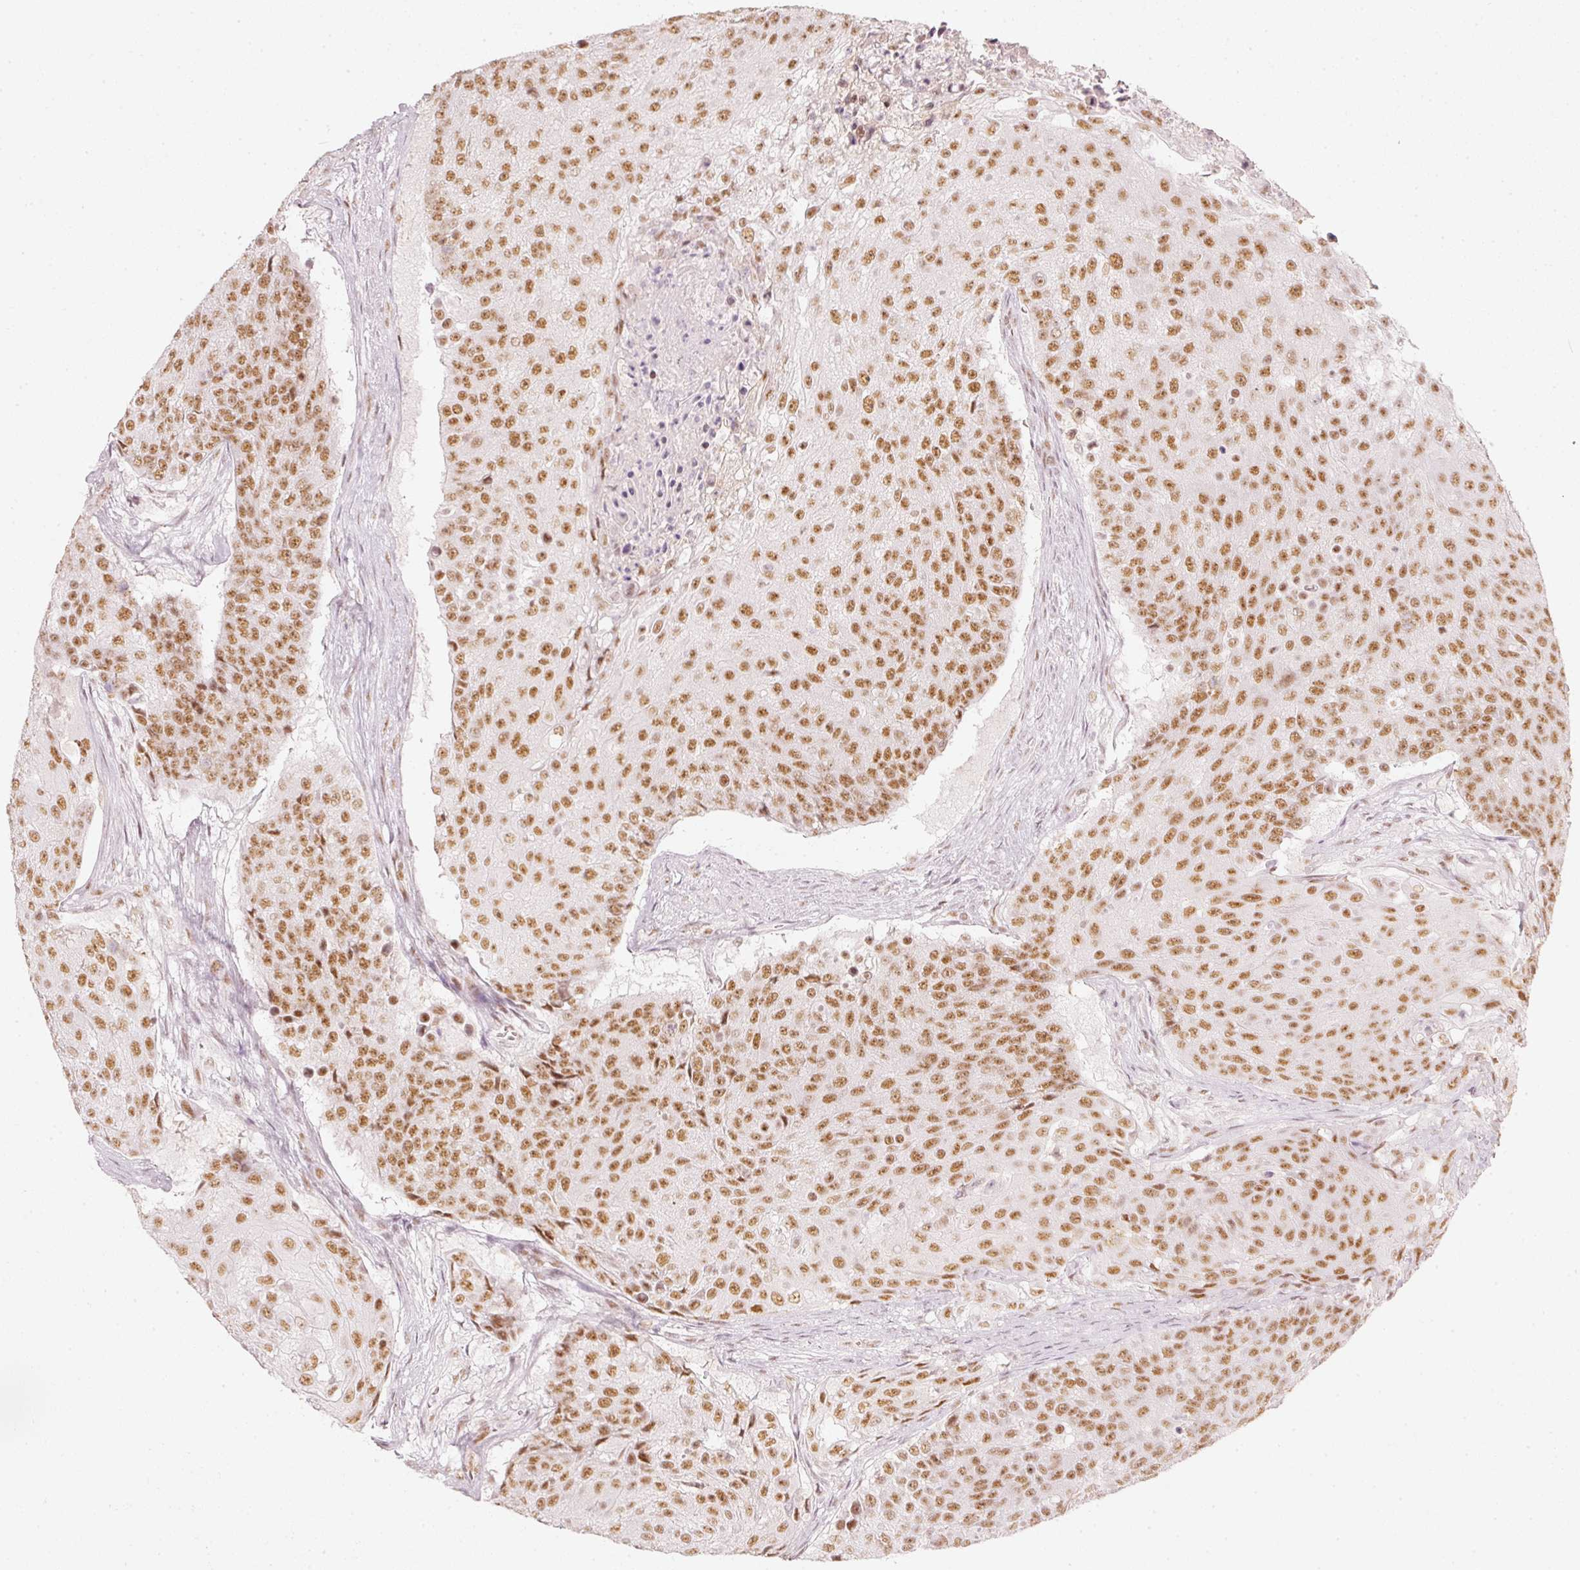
{"staining": {"intensity": "moderate", "quantity": ">75%", "location": "nuclear"}, "tissue": "urothelial cancer", "cell_type": "Tumor cells", "image_type": "cancer", "snomed": [{"axis": "morphology", "description": "Urothelial carcinoma, High grade"}, {"axis": "topography", "description": "Urinary bladder"}], "caption": "IHC micrograph of neoplastic tissue: human high-grade urothelial carcinoma stained using immunohistochemistry shows medium levels of moderate protein expression localized specifically in the nuclear of tumor cells, appearing as a nuclear brown color.", "gene": "PPP1R10", "patient": {"sex": "female", "age": 63}}